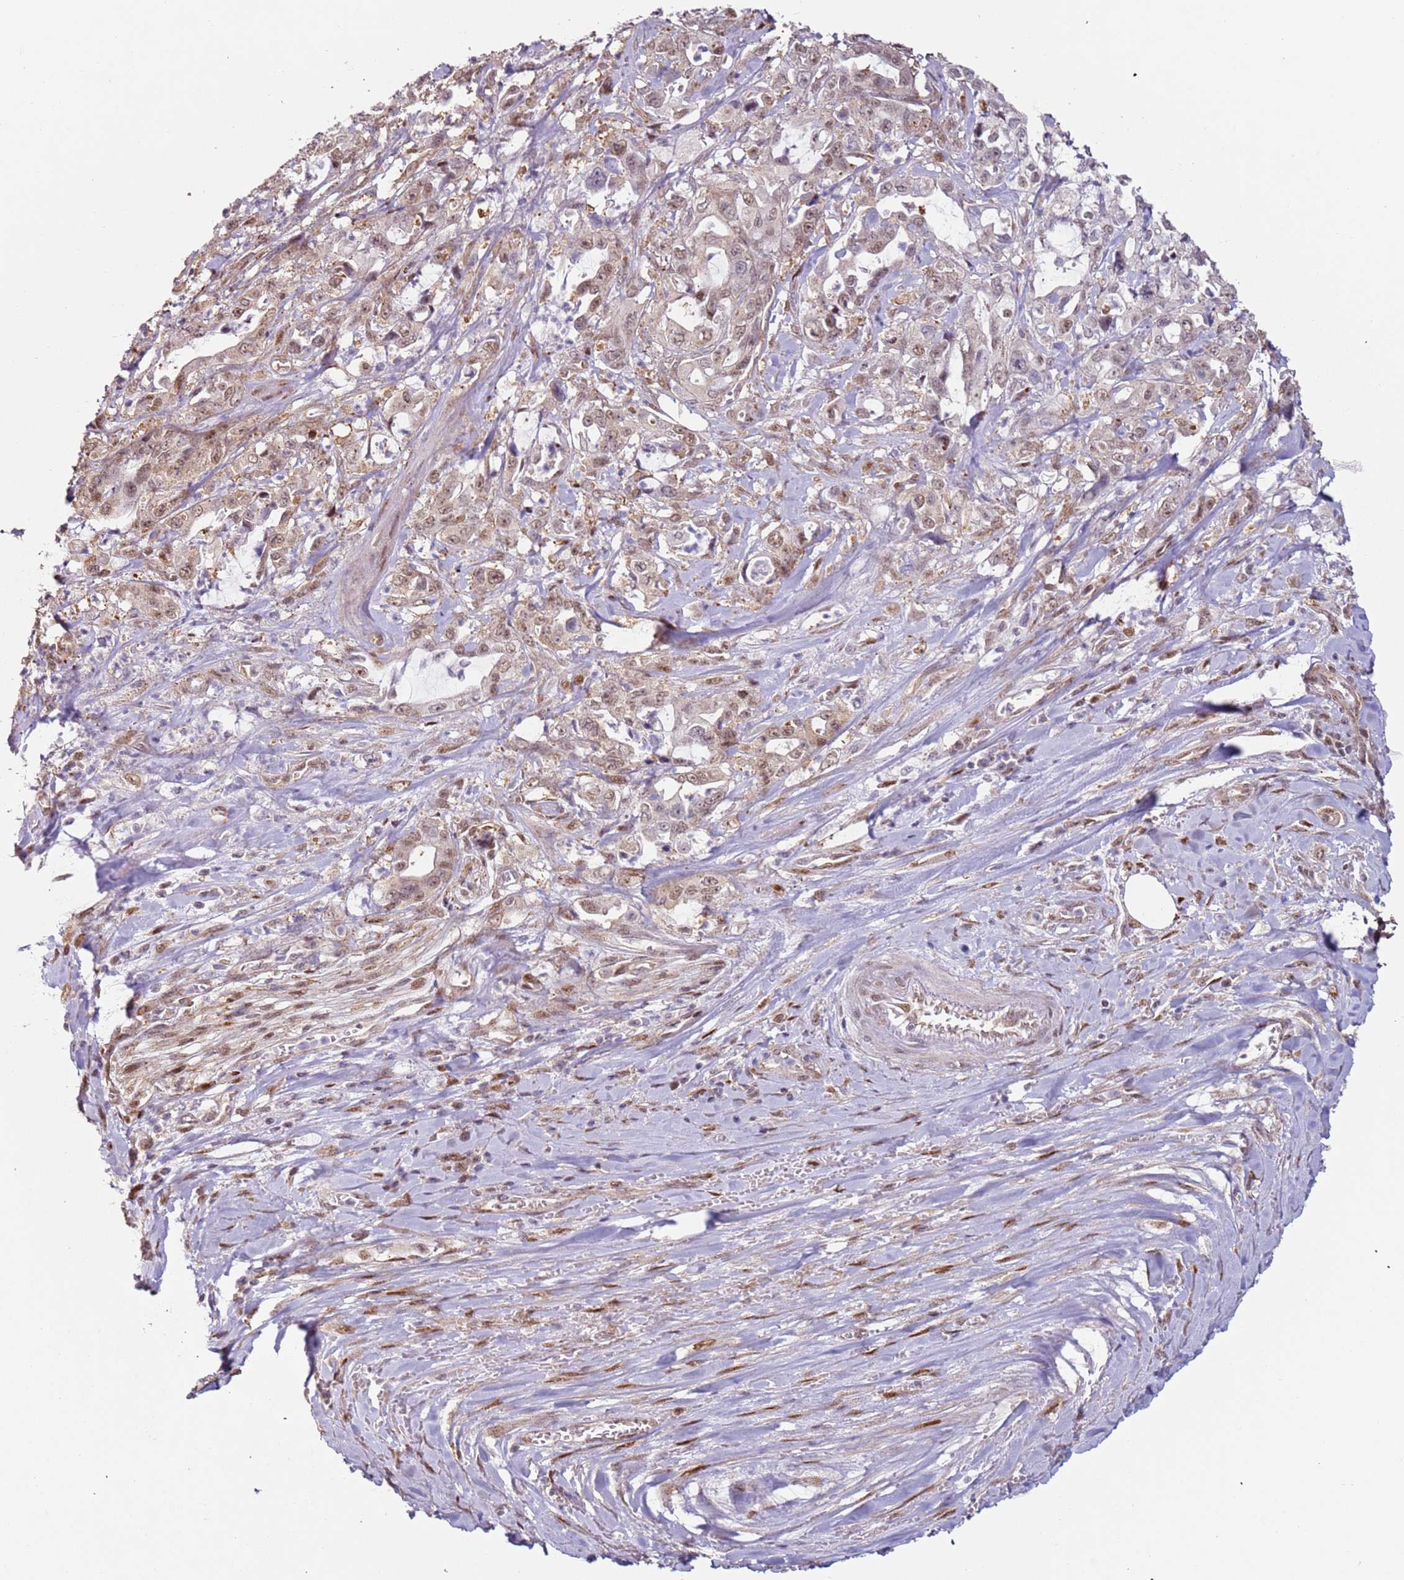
{"staining": {"intensity": "weak", "quantity": ">75%", "location": "nuclear"}, "tissue": "pancreatic cancer", "cell_type": "Tumor cells", "image_type": "cancer", "snomed": [{"axis": "morphology", "description": "Adenocarcinoma, NOS"}, {"axis": "topography", "description": "Pancreas"}], "caption": "Pancreatic cancer (adenocarcinoma) stained for a protein (brown) shows weak nuclear positive positivity in approximately >75% of tumor cells.", "gene": "PSMD4", "patient": {"sex": "female", "age": 61}}